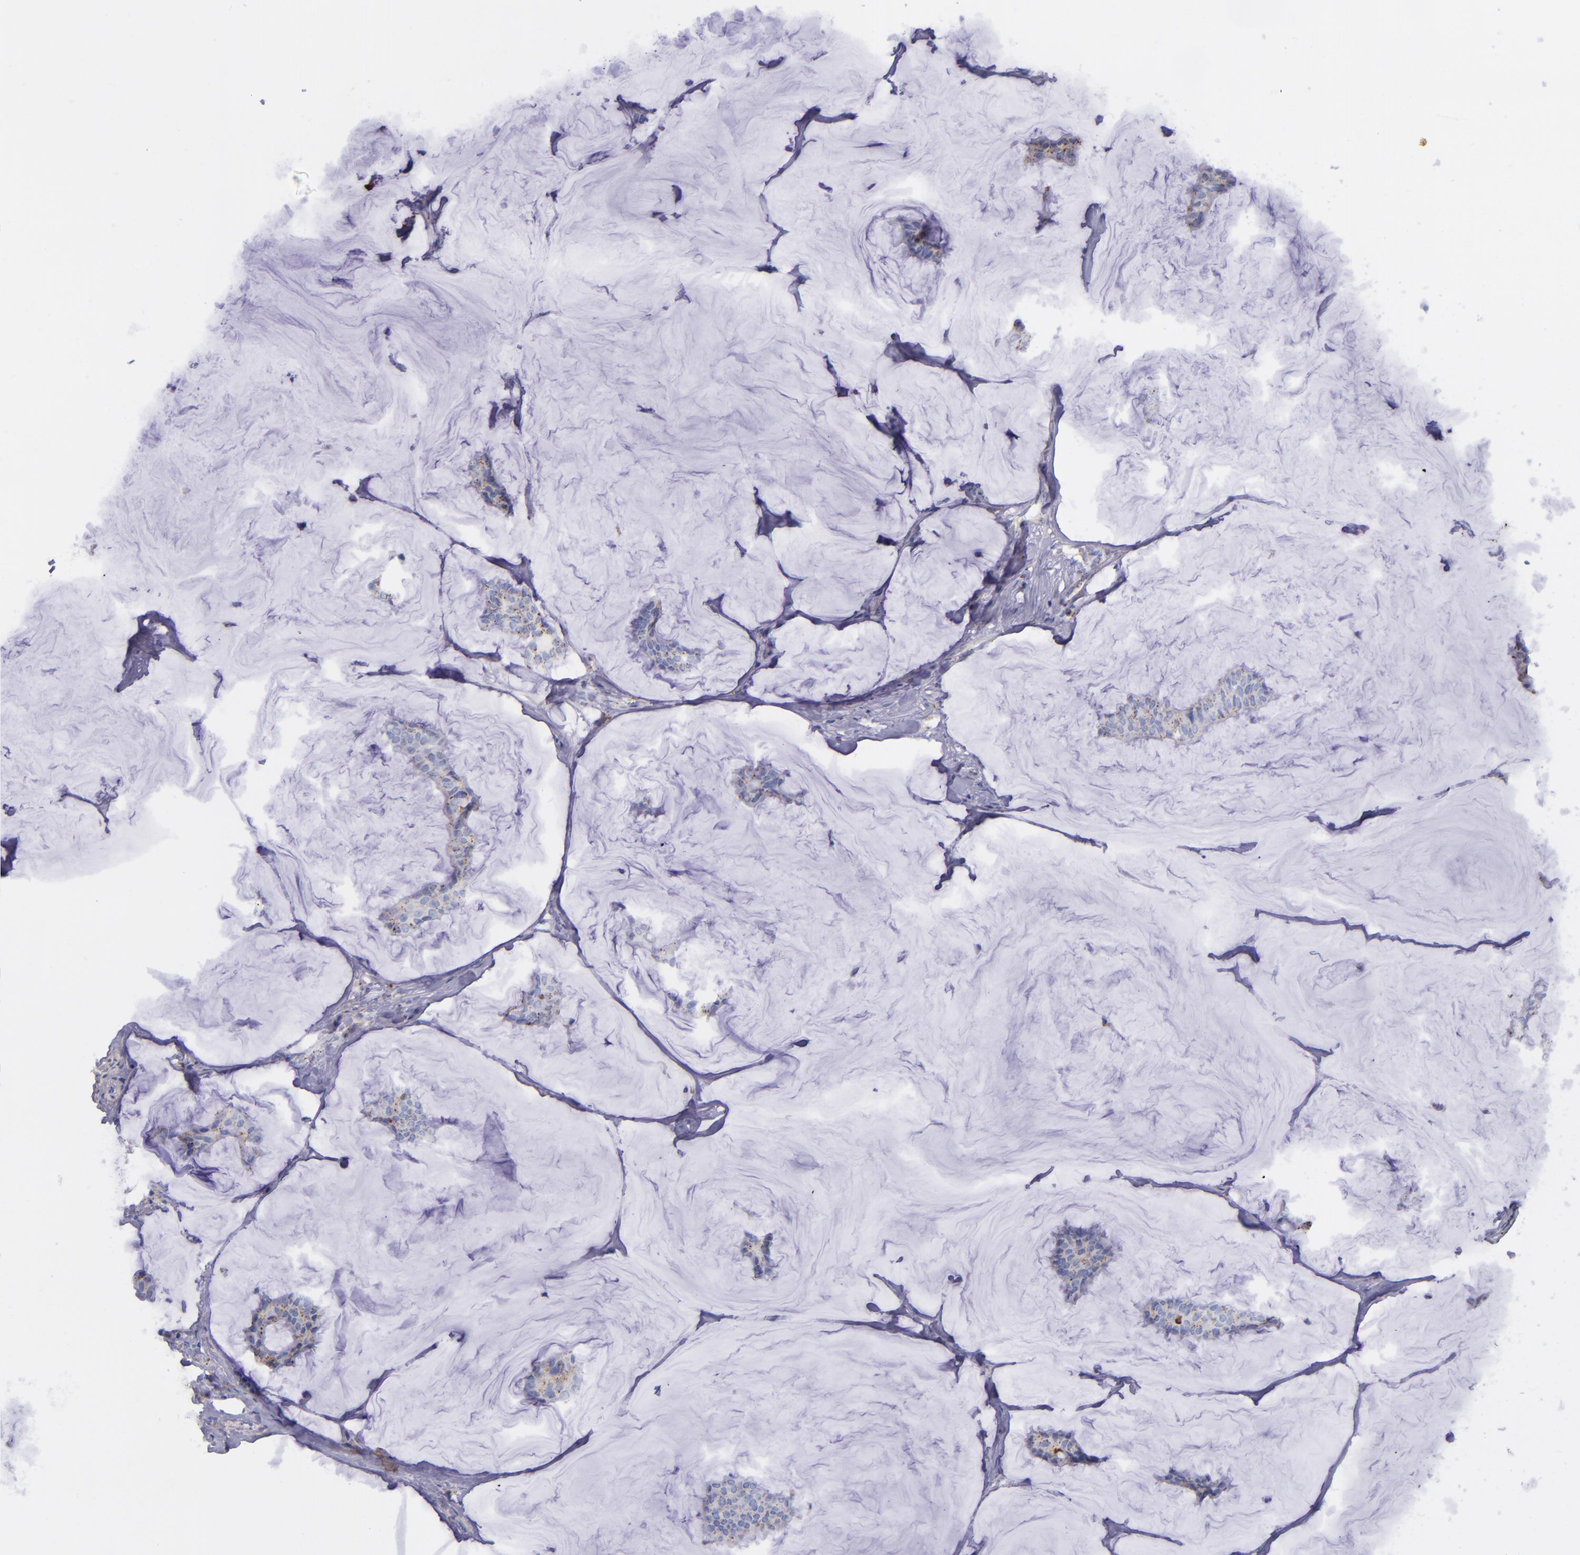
{"staining": {"intensity": "negative", "quantity": "none", "location": "none"}, "tissue": "breast cancer", "cell_type": "Tumor cells", "image_type": "cancer", "snomed": [{"axis": "morphology", "description": "Duct carcinoma"}, {"axis": "topography", "description": "Breast"}], "caption": "Tumor cells show no significant positivity in breast cancer (invasive ductal carcinoma).", "gene": "IVL", "patient": {"sex": "female", "age": 93}}